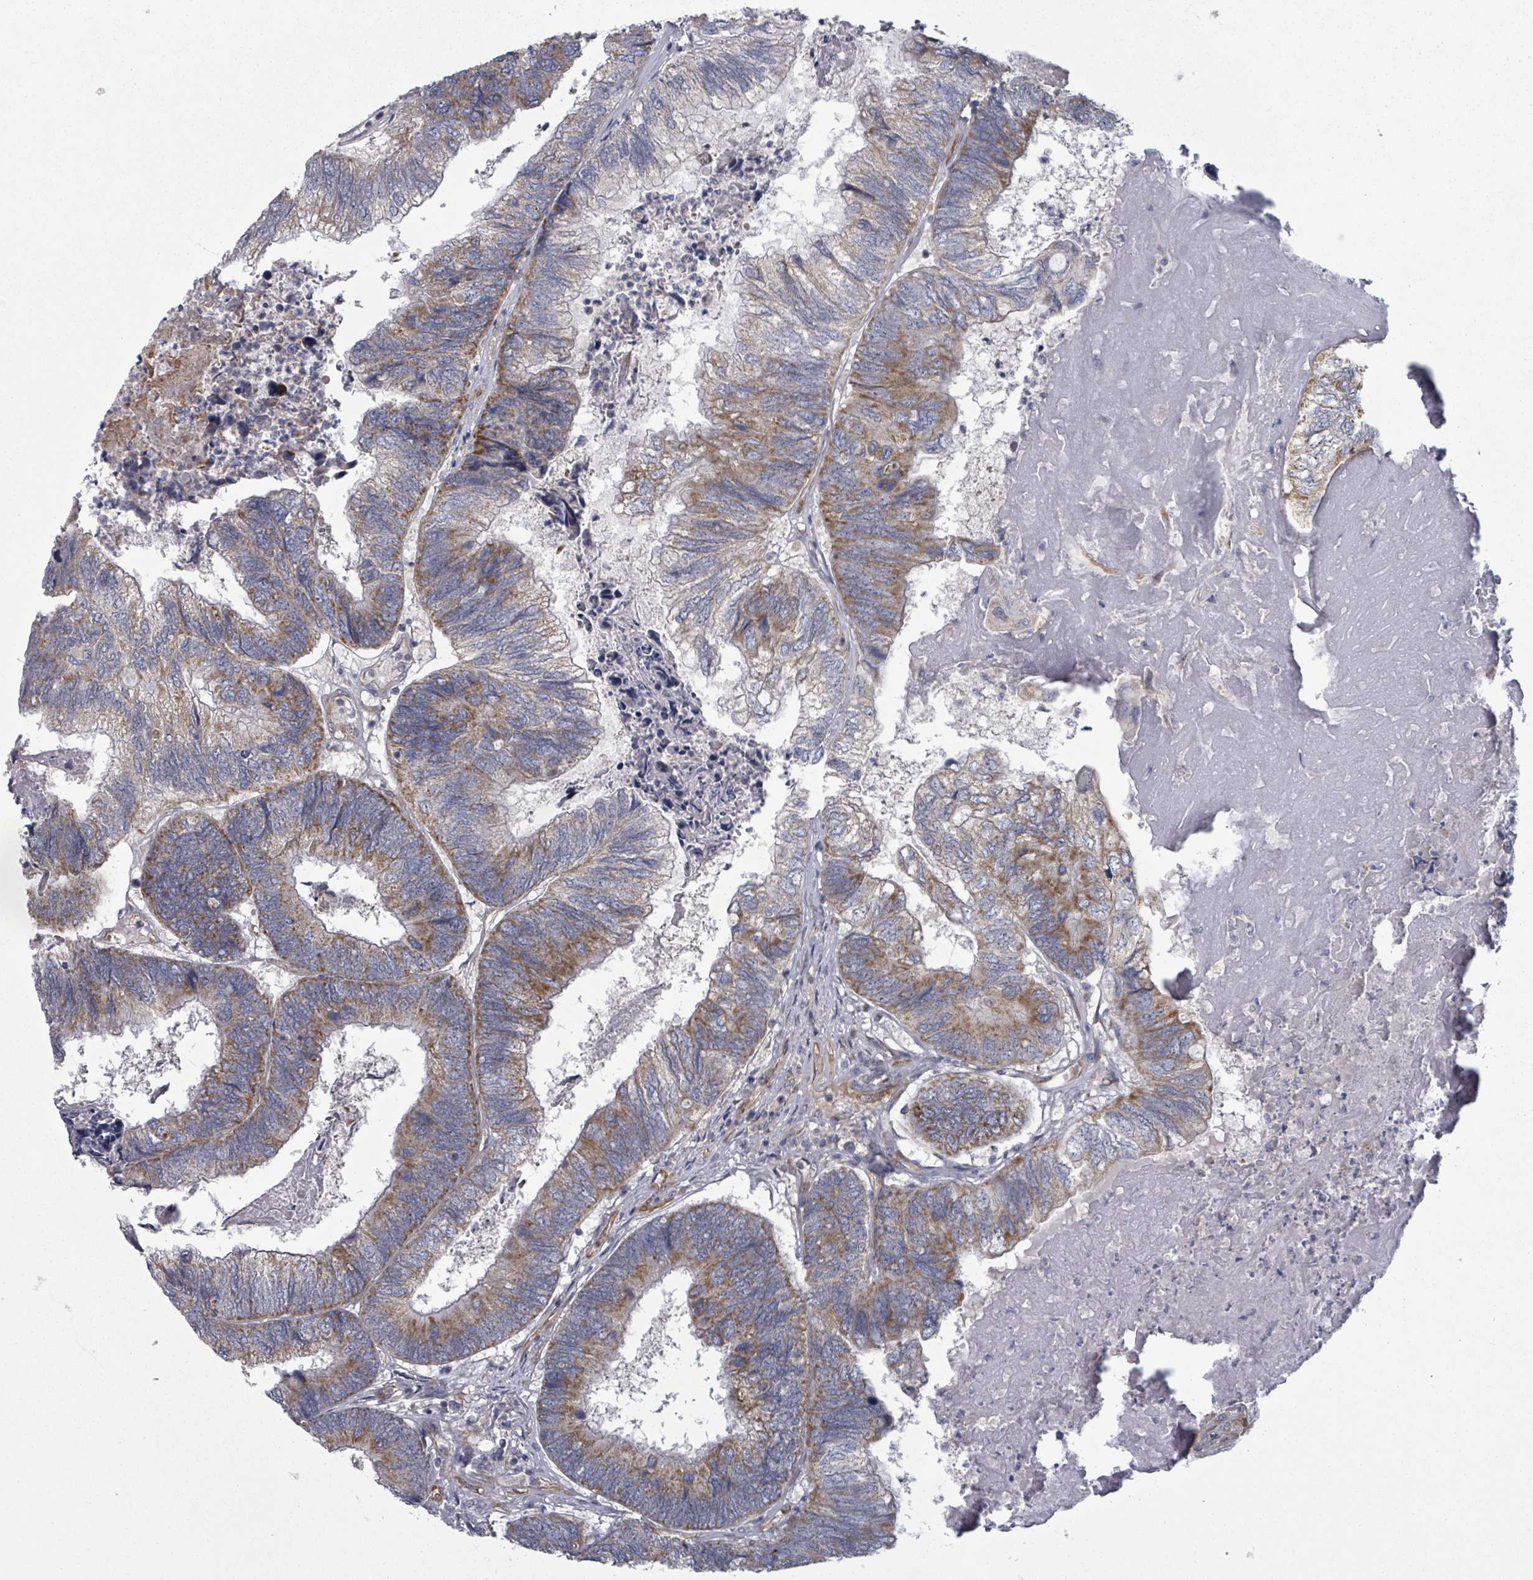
{"staining": {"intensity": "moderate", "quantity": "25%-75%", "location": "cytoplasmic/membranous"}, "tissue": "colorectal cancer", "cell_type": "Tumor cells", "image_type": "cancer", "snomed": [{"axis": "morphology", "description": "Adenocarcinoma, NOS"}, {"axis": "topography", "description": "Colon"}], "caption": "High-power microscopy captured an IHC micrograph of adenocarcinoma (colorectal), revealing moderate cytoplasmic/membranous positivity in approximately 25%-75% of tumor cells. (brown staining indicates protein expression, while blue staining denotes nuclei).", "gene": "FKBP1A", "patient": {"sex": "female", "age": 67}}